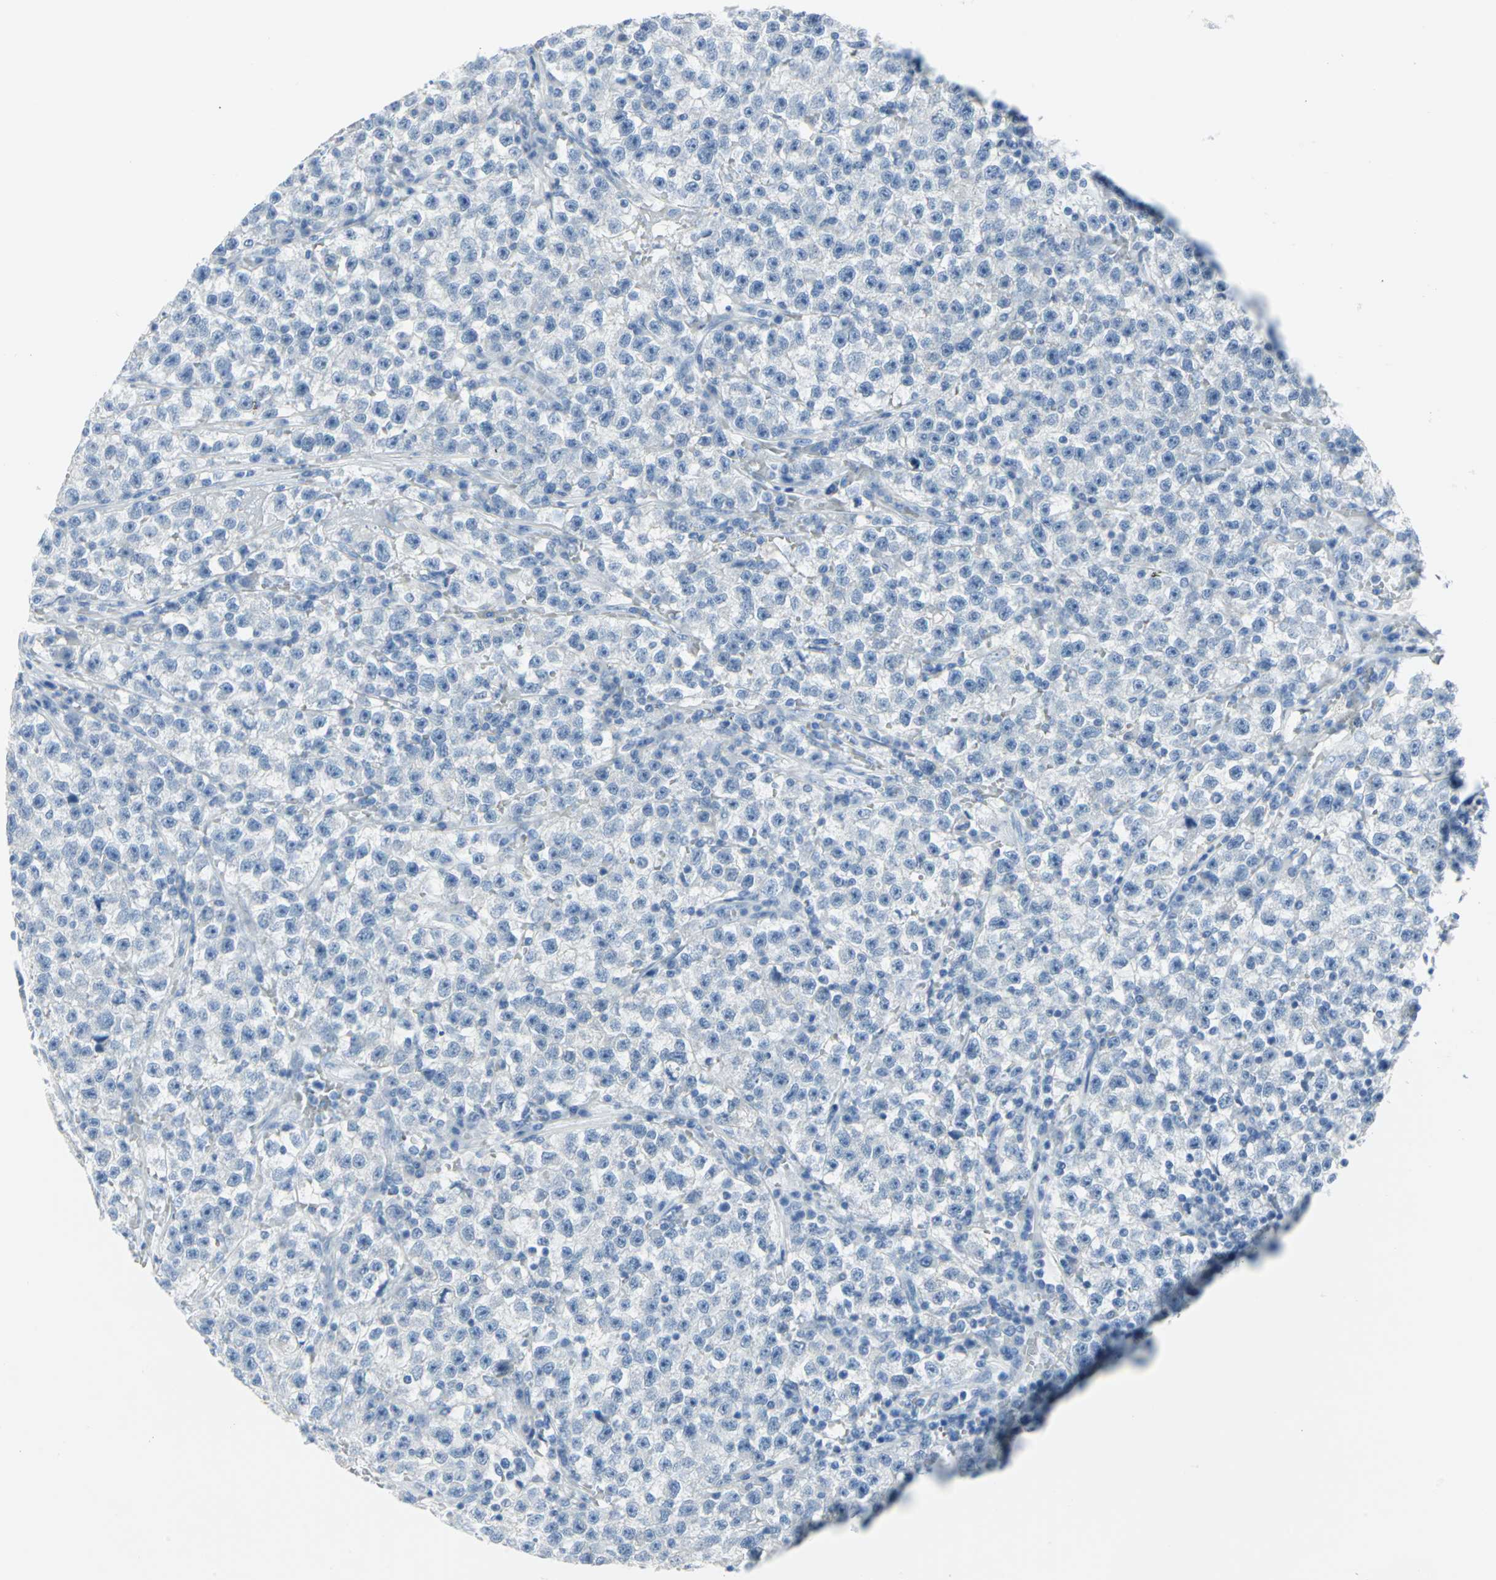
{"staining": {"intensity": "negative", "quantity": "none", "location": "none"}, "tissue": "testis cancer", "cell_type": "Tumor cells", "image_type": "cancer", "snomed": [{"axis": "morphology", "description": "Seminoma, NOS"}, {"axis": "topography", "description": "Testis"}], "caption": "Immunohistochemistry (IHC) histopathology image of human testis seminoma stained for a protein (brown), which reveals no staining in tumor cells. (DAB (3,3'-diaminobenzidine) IHC, high magnification).", "gene": "SFN", "patient": {"sex": "male", "age": 22}}